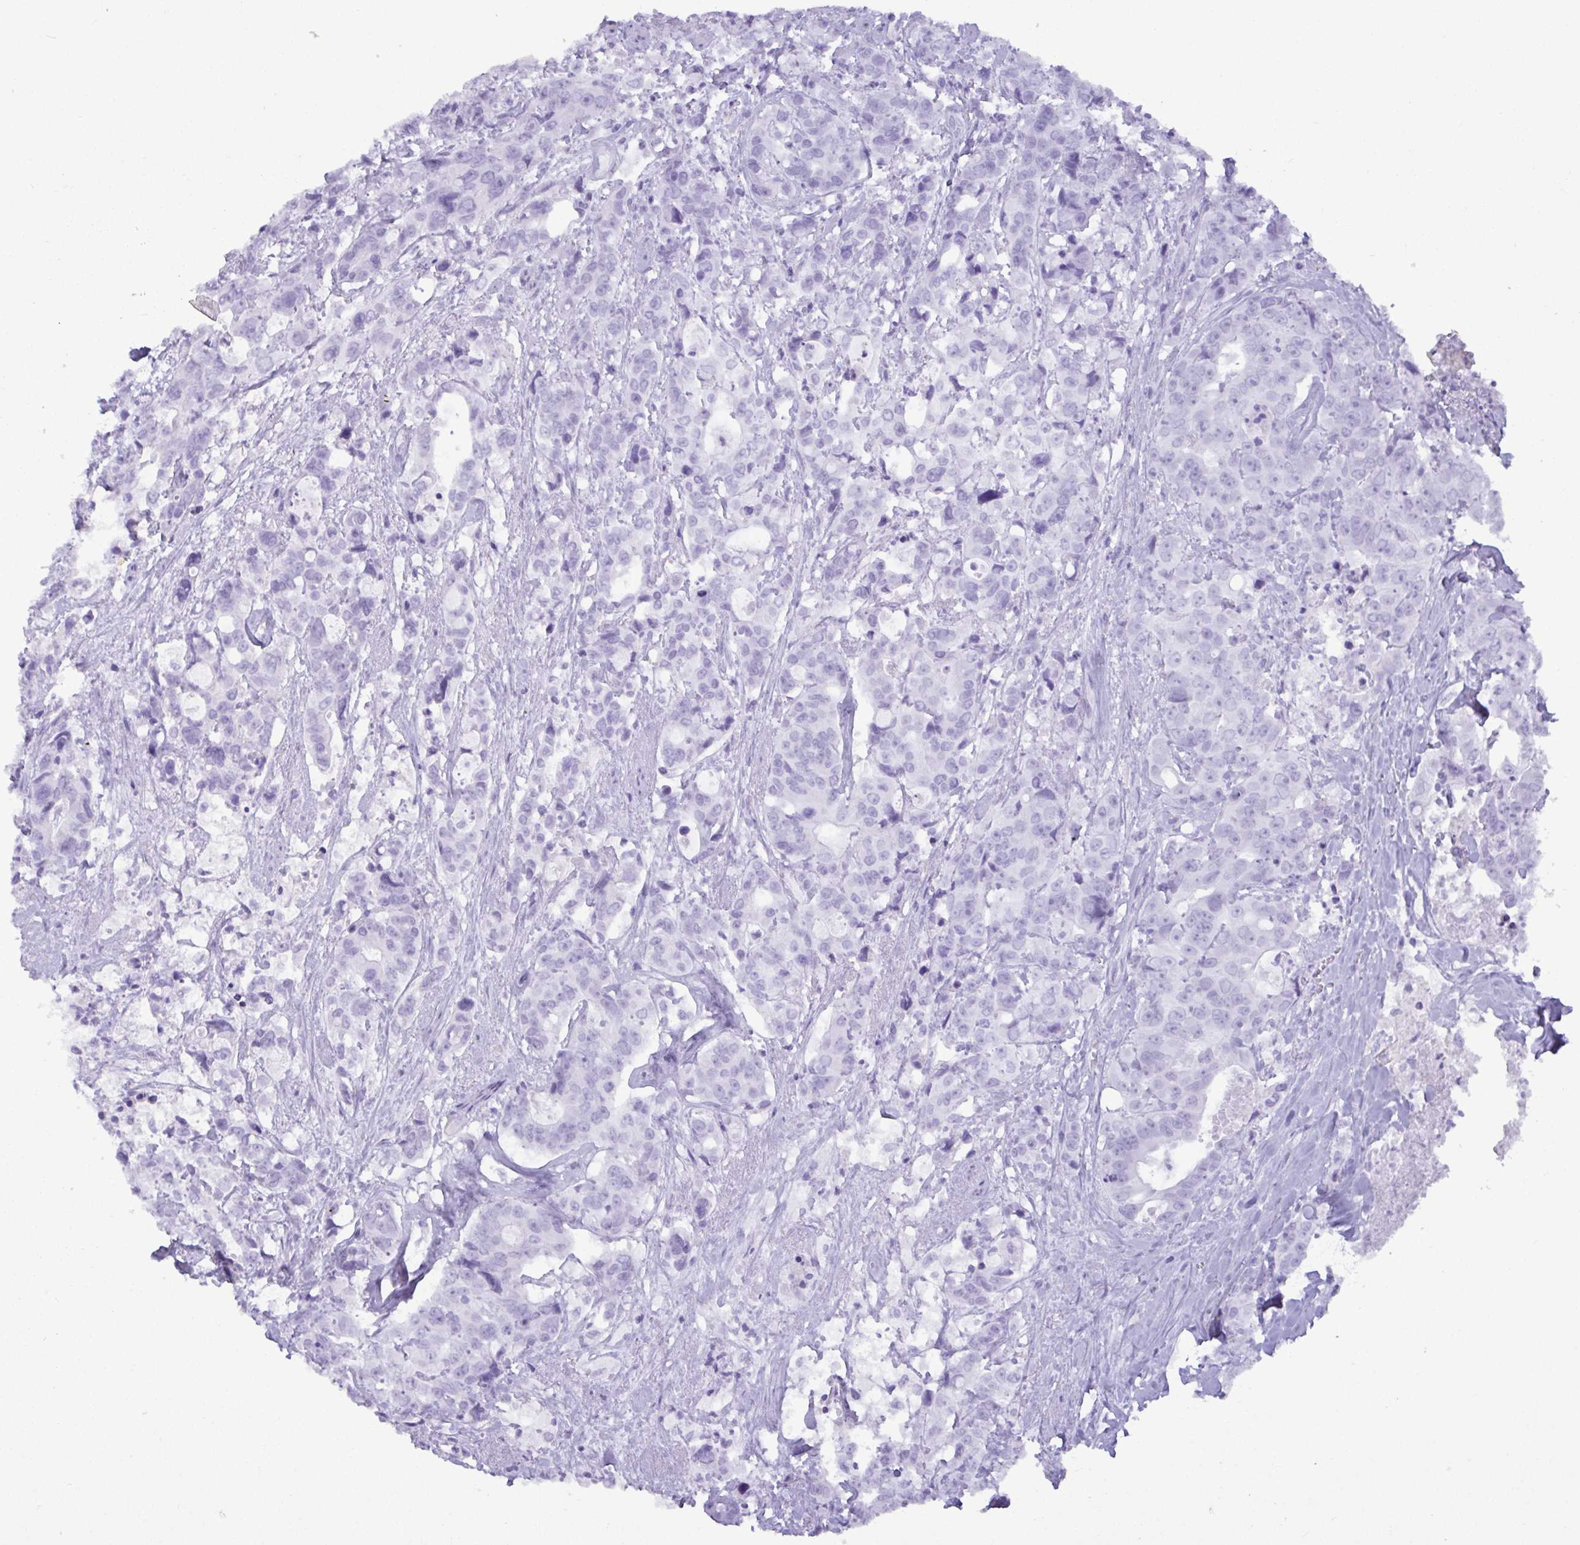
{"staining": {"intensity": "negative", "quantity": "none", "location": "none"}, "tissue": "colorectal cancer", "cell_type": "Tumor cells", "image_type": "cancer", "snomed": [{"axis": "morphology", "description": "Adenocarcinoma, NOS"}, {"axis": "topography", "description": "Rectum"}], "caption": "Protein analysis of colorectal adenocarcinoma reveals no significant positivity in tumor cells.", "gene": "C4orf33", "patient": {"sex": "female", "age": 62}}